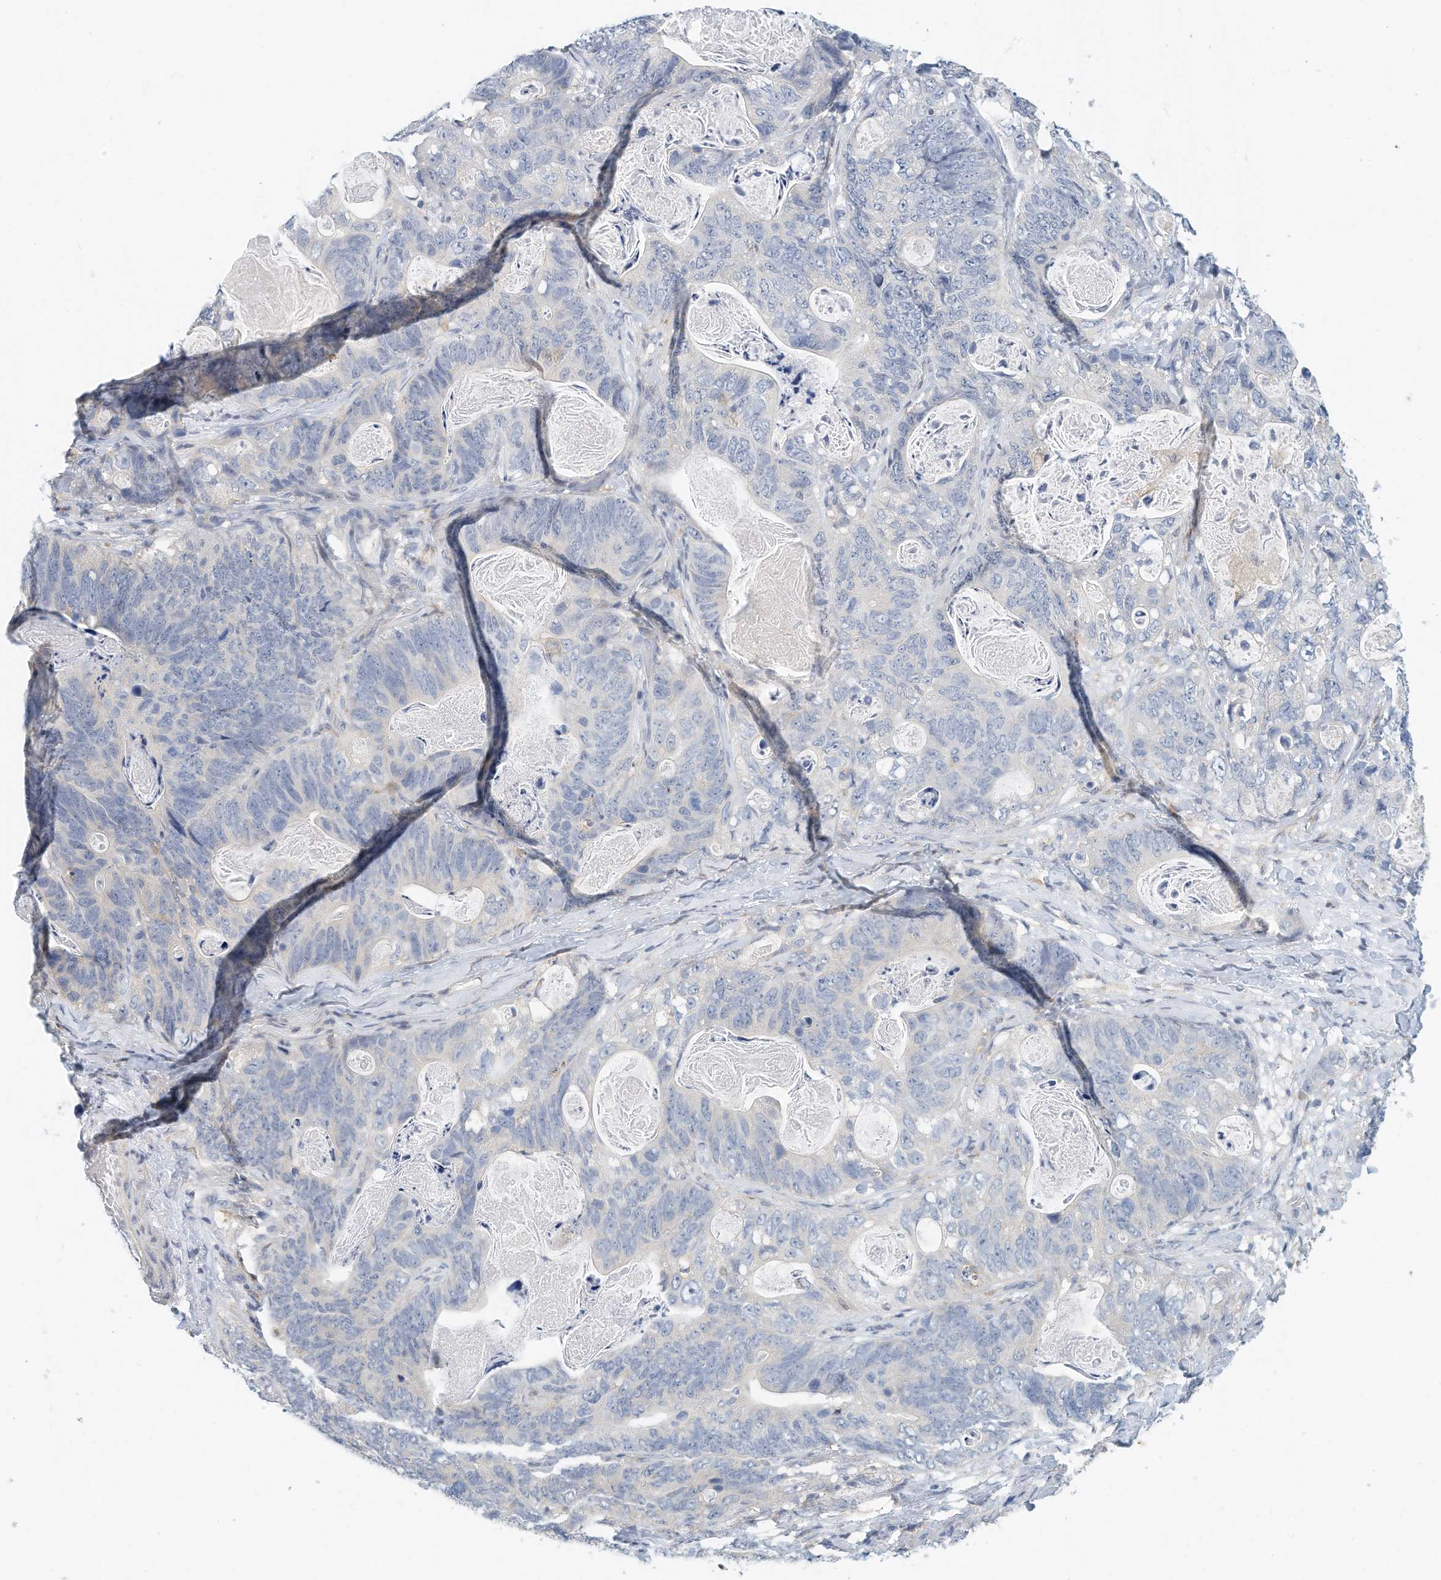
{"staining": {"intensity": "negative", "quantity": "none", "location": "none"}, "tissue": "stomach cancer", "cell_type": "Tumor cells", "image_type": "cancer", "snomed": [{"axis": "morphology", "description": "Normal tissue, NOS"}, {"axis": "morphology", "description": "Adenocarcinoma, NOS"}, {"axis": "topography", "description": "Stomach"}], "caption": "DAB (3,3'-diaminobenzidine) immunohistochemical staining of stomach cancer (adenocarcinoma) reveals no significant expression in tumor cells.", "gene": "MICAL1", "patient": {"sex": "female", "age": 89}}